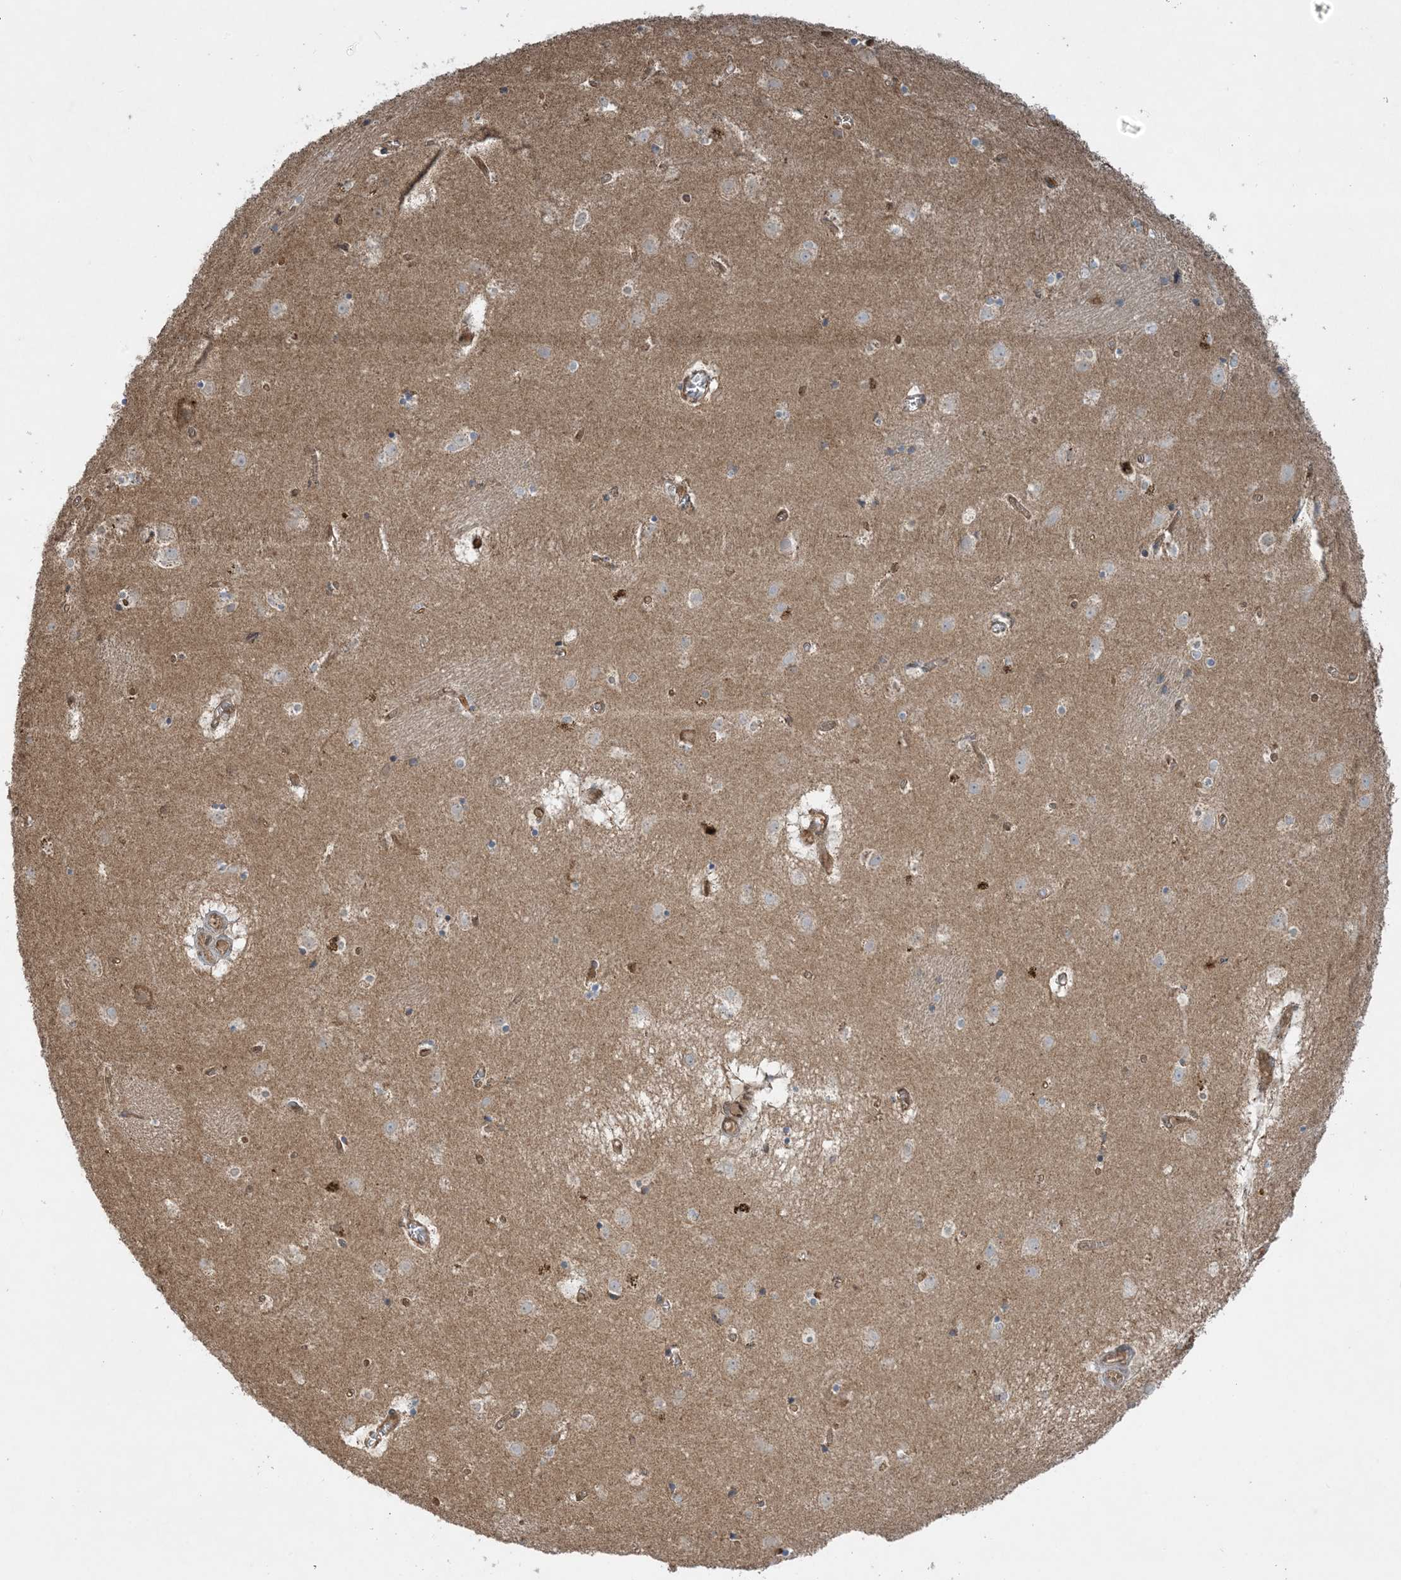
{"staining": {"intensity": "weak", "quantity": "<25%", "location": "cytoplasmic/membranous"}, "tissue": "caudate", "cell_type": "Glial cells", "image_type": "normal", "snomed": [{"axis": "morphology", "description": "Normal tissue, NOS"}, {"axis": "topography", "description": "Lateral ventricle wall"}], "caption": "Protein analysis of unremarkable caudate shows no significant expression in glial cells. (IHC, brightfield microscopy, high magnification).", "gene": "PPM1F", "patient": {"sex": "male", "age": 70}}